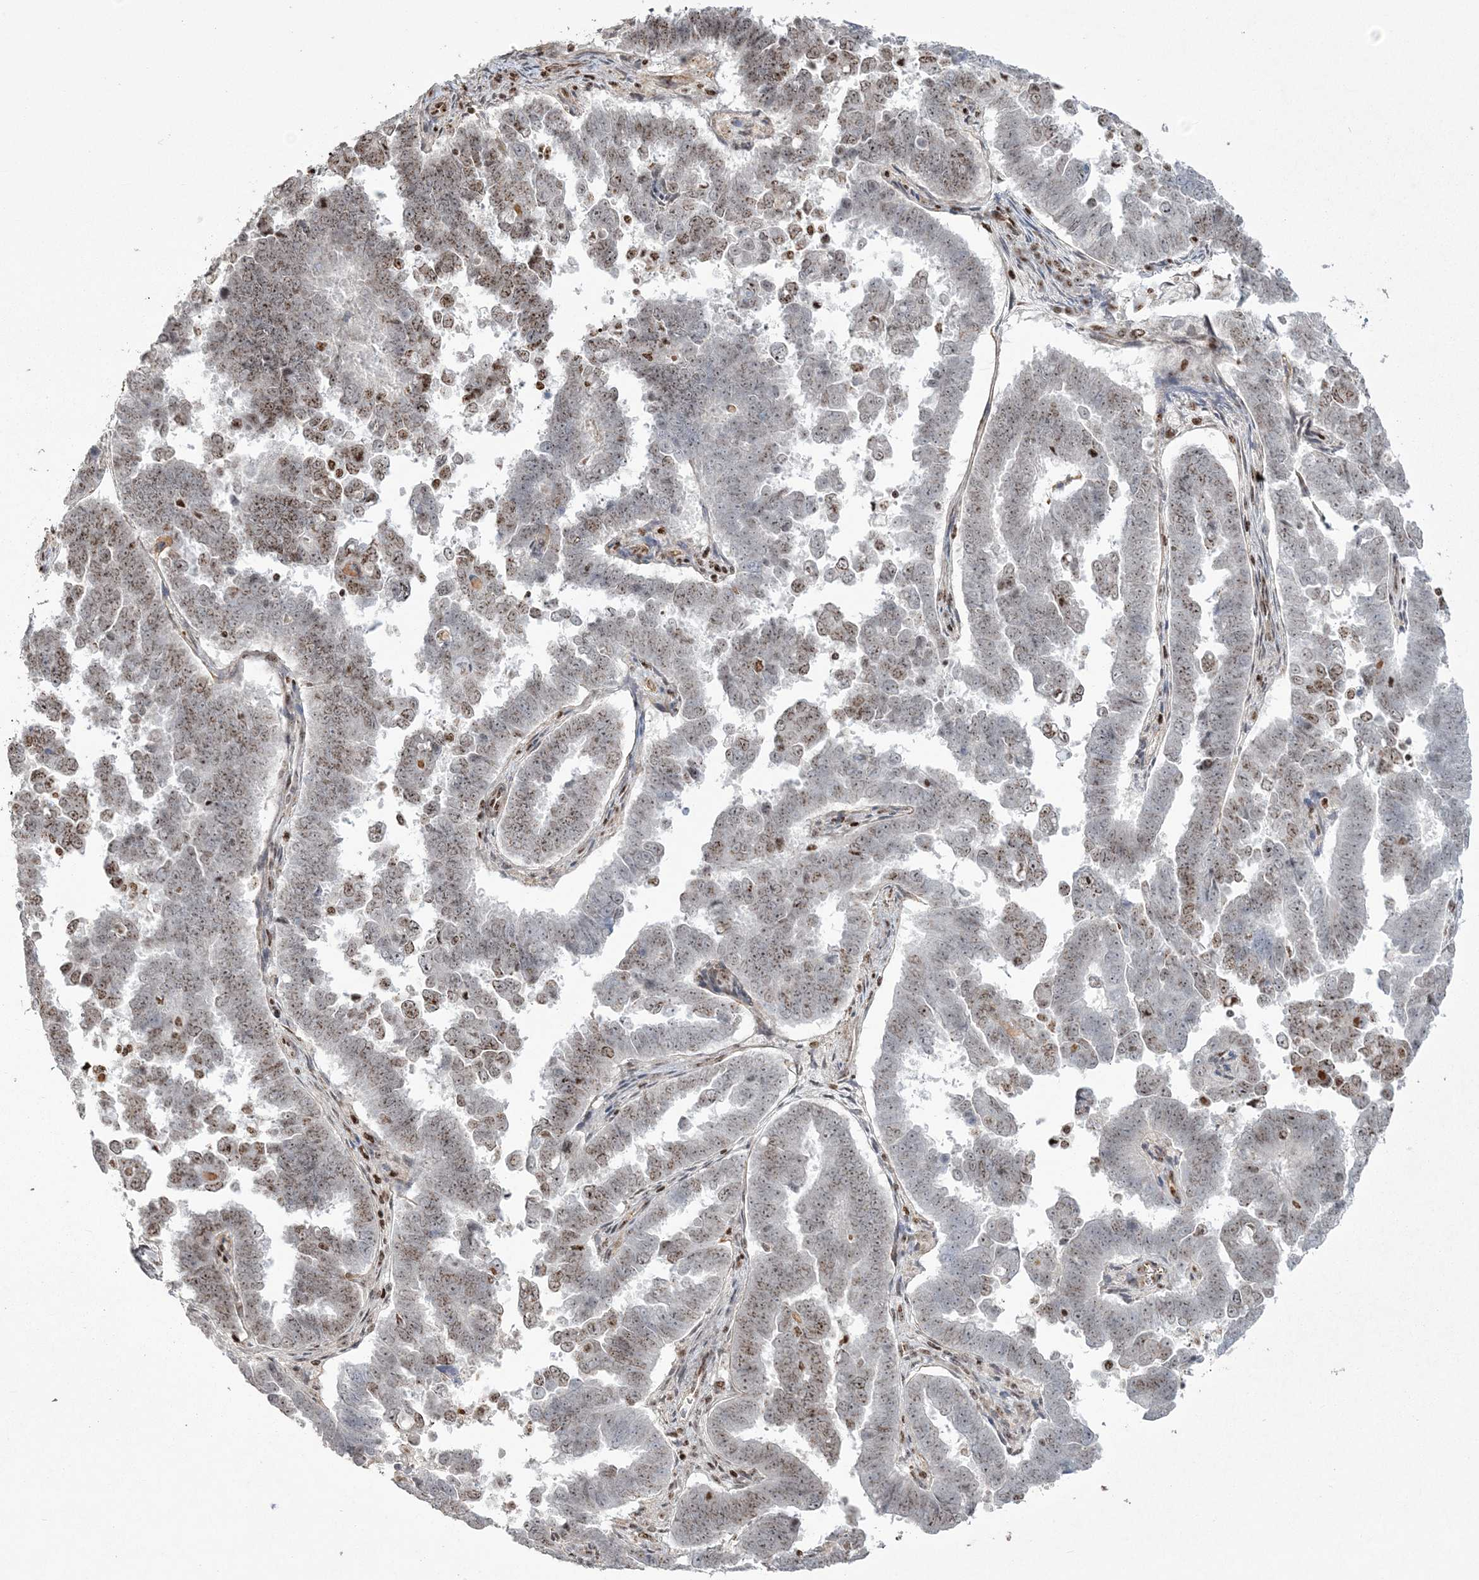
{"staining": {"intensity": "moderate", "quantity": "25%-75%", "location": "nuclear"}, "tissue": "endometrial cancer", "cell_type": "Tumor cells", "image_type": "cancer", "snomed": [{"axis": "morphology", "description": "Adenocarcinoma, NOS"}, {"axis": "topography", "description": "Endometrium"}], "caption": "Protein expression by immunohistochemistry demonstrates moderate nuclear expression in about 25%-75% of tumor cells in endometrial cancer (adenocarcinoma). Nuclei are stained in blue.", "gene": "RBM17", "patient": {"sex": "female", "age": 75}}